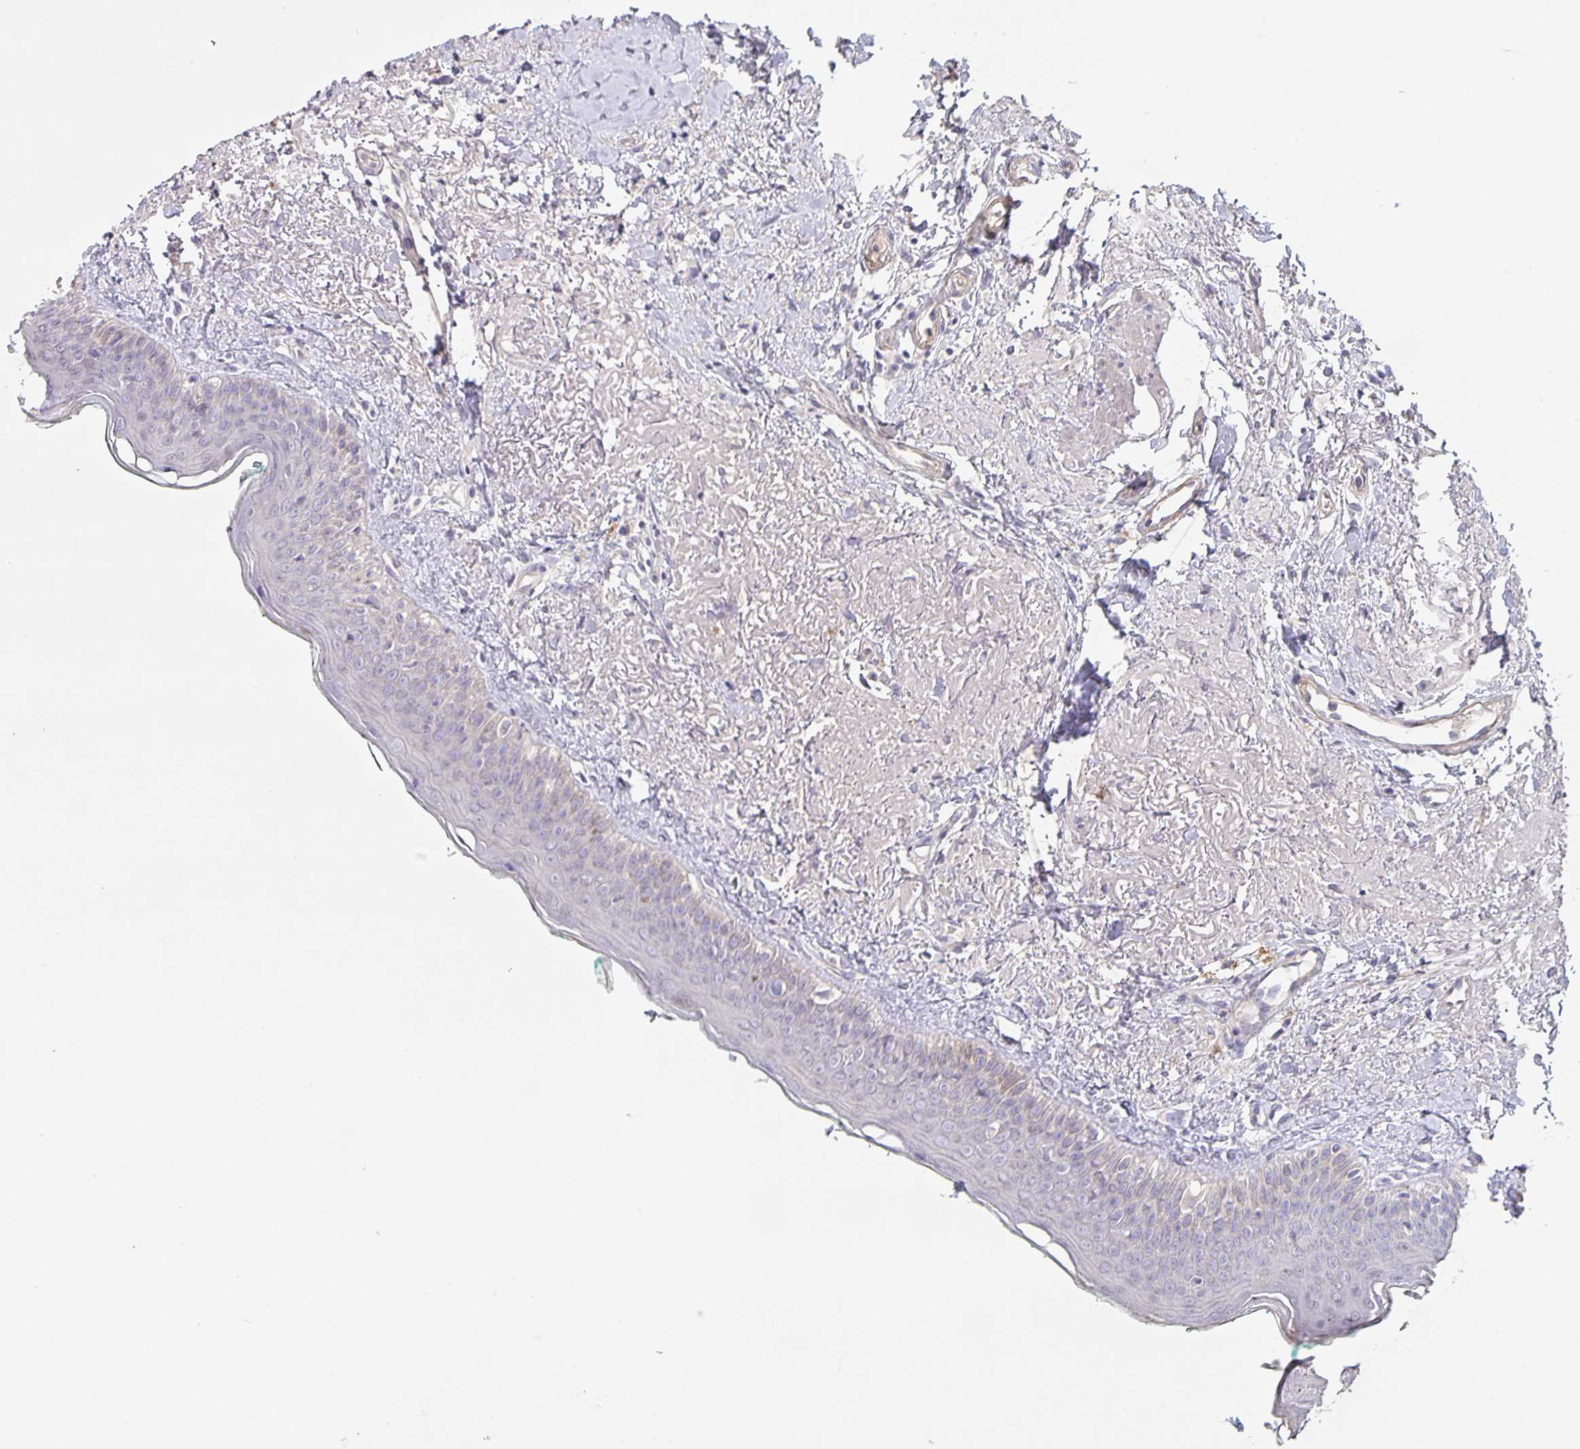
{"staining": {"intensity": "negative", "quantity": "none", "location": "none"}, "tissue": "oral mucosa", "cell_type": "Squamous epithelial cells", "image_type": "normal", "snomed": [{"axis": "morphology", "description": "Normal tissue, NOS"}, {"axis": "topography", "description": "Oral tissue"}], "caption": "Immunohistochemical staining of benign oral mucosa displays no significant expression in squamous epithelial cells.", "gene": "SRCIN1", "patient": {"sex": "female", "age": 70}}